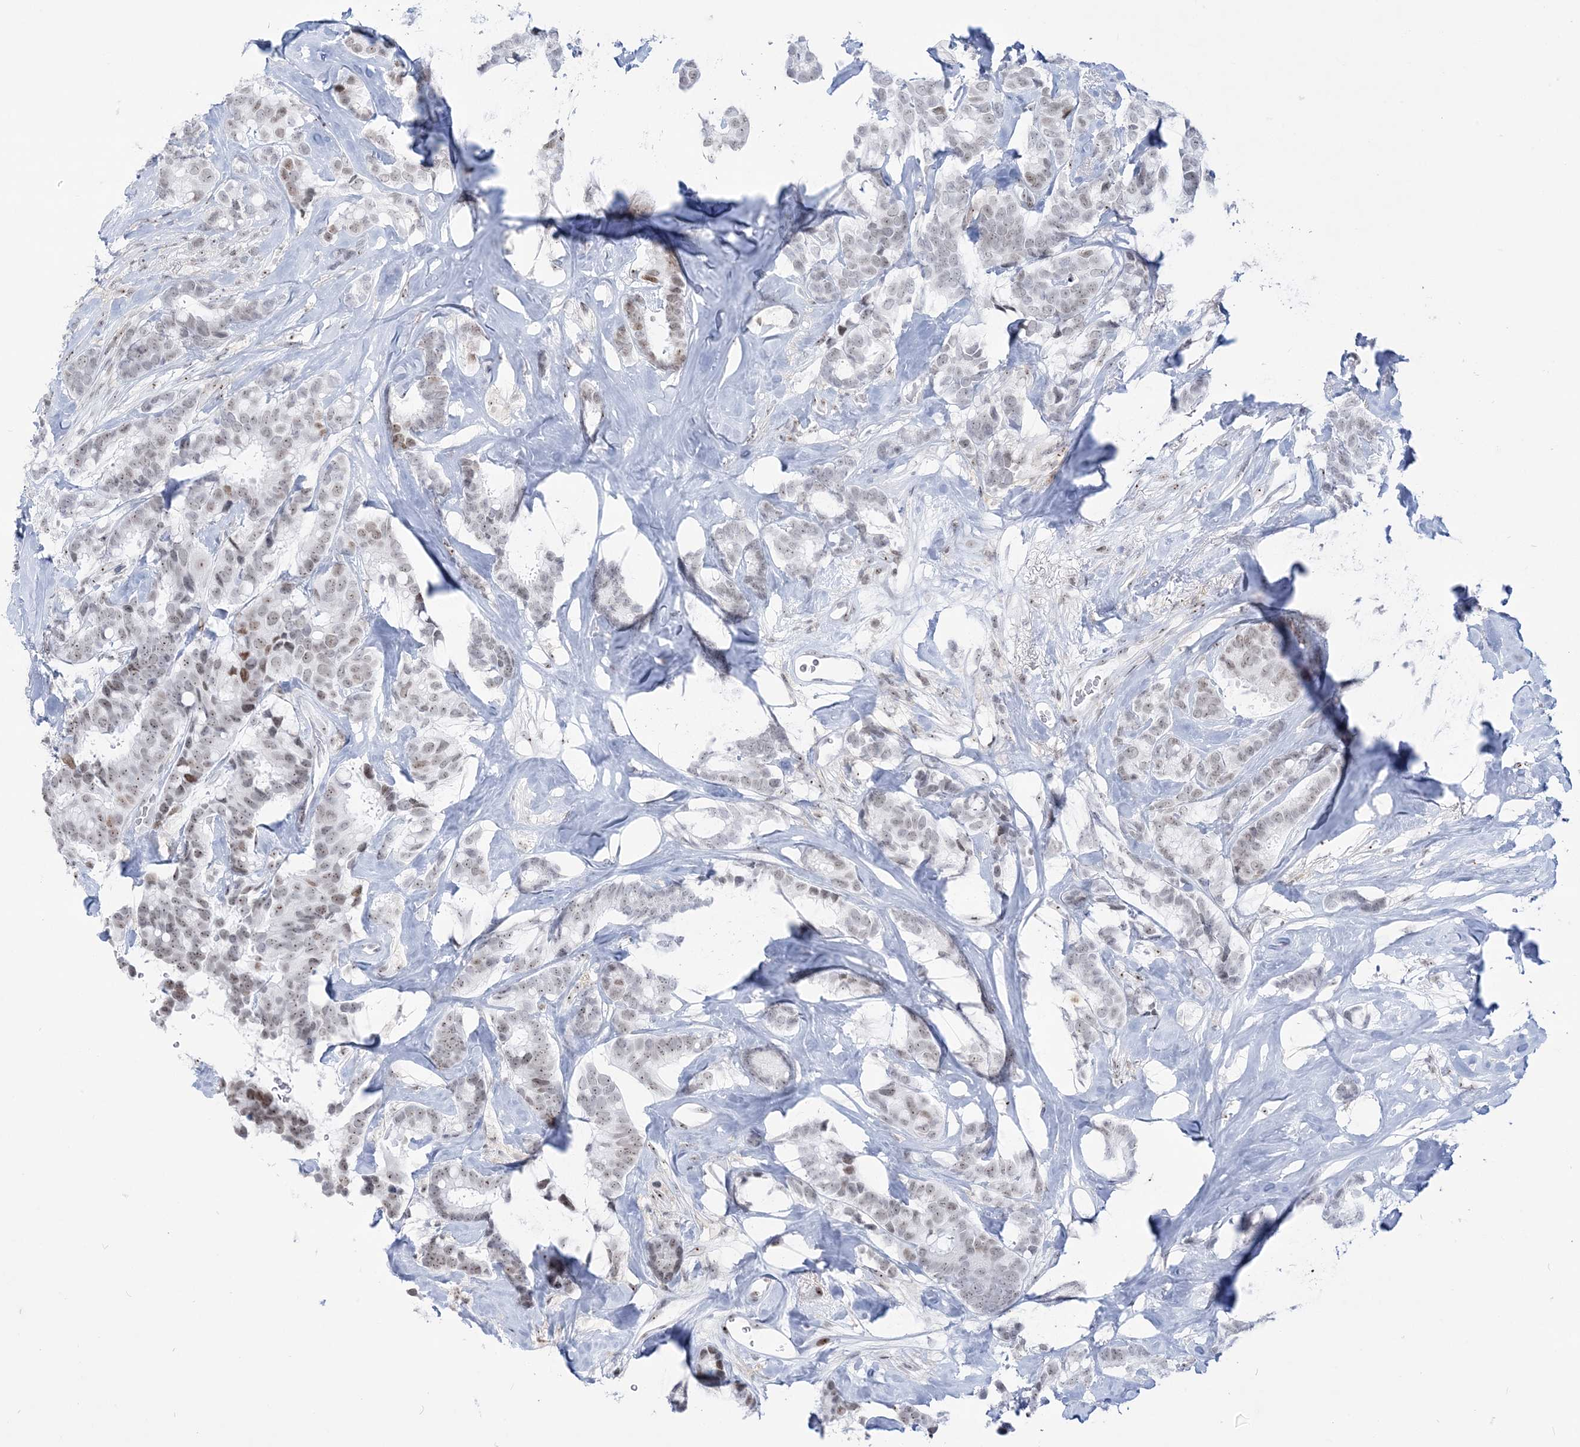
{"staining": {"intensity": "moderate", "quantity": "25%-75%", "location": "nuclear"}, "tissue": "breast cancer", "cell_type": "Tumor cells", "image_type": "cancer", "snomed": [{"axis": "morphology", "description": "Duct carcinoma"}, {"axis": "topography", "description": "Breast"}], "caption": "Human breast intraductal carcinoma stained for a protein (brown) displays moderate nuclear positive expression in approximately 25%-75% of tumor cells.", "gene": "DDX21", "patient": {"sex": "female", "age": 40}}